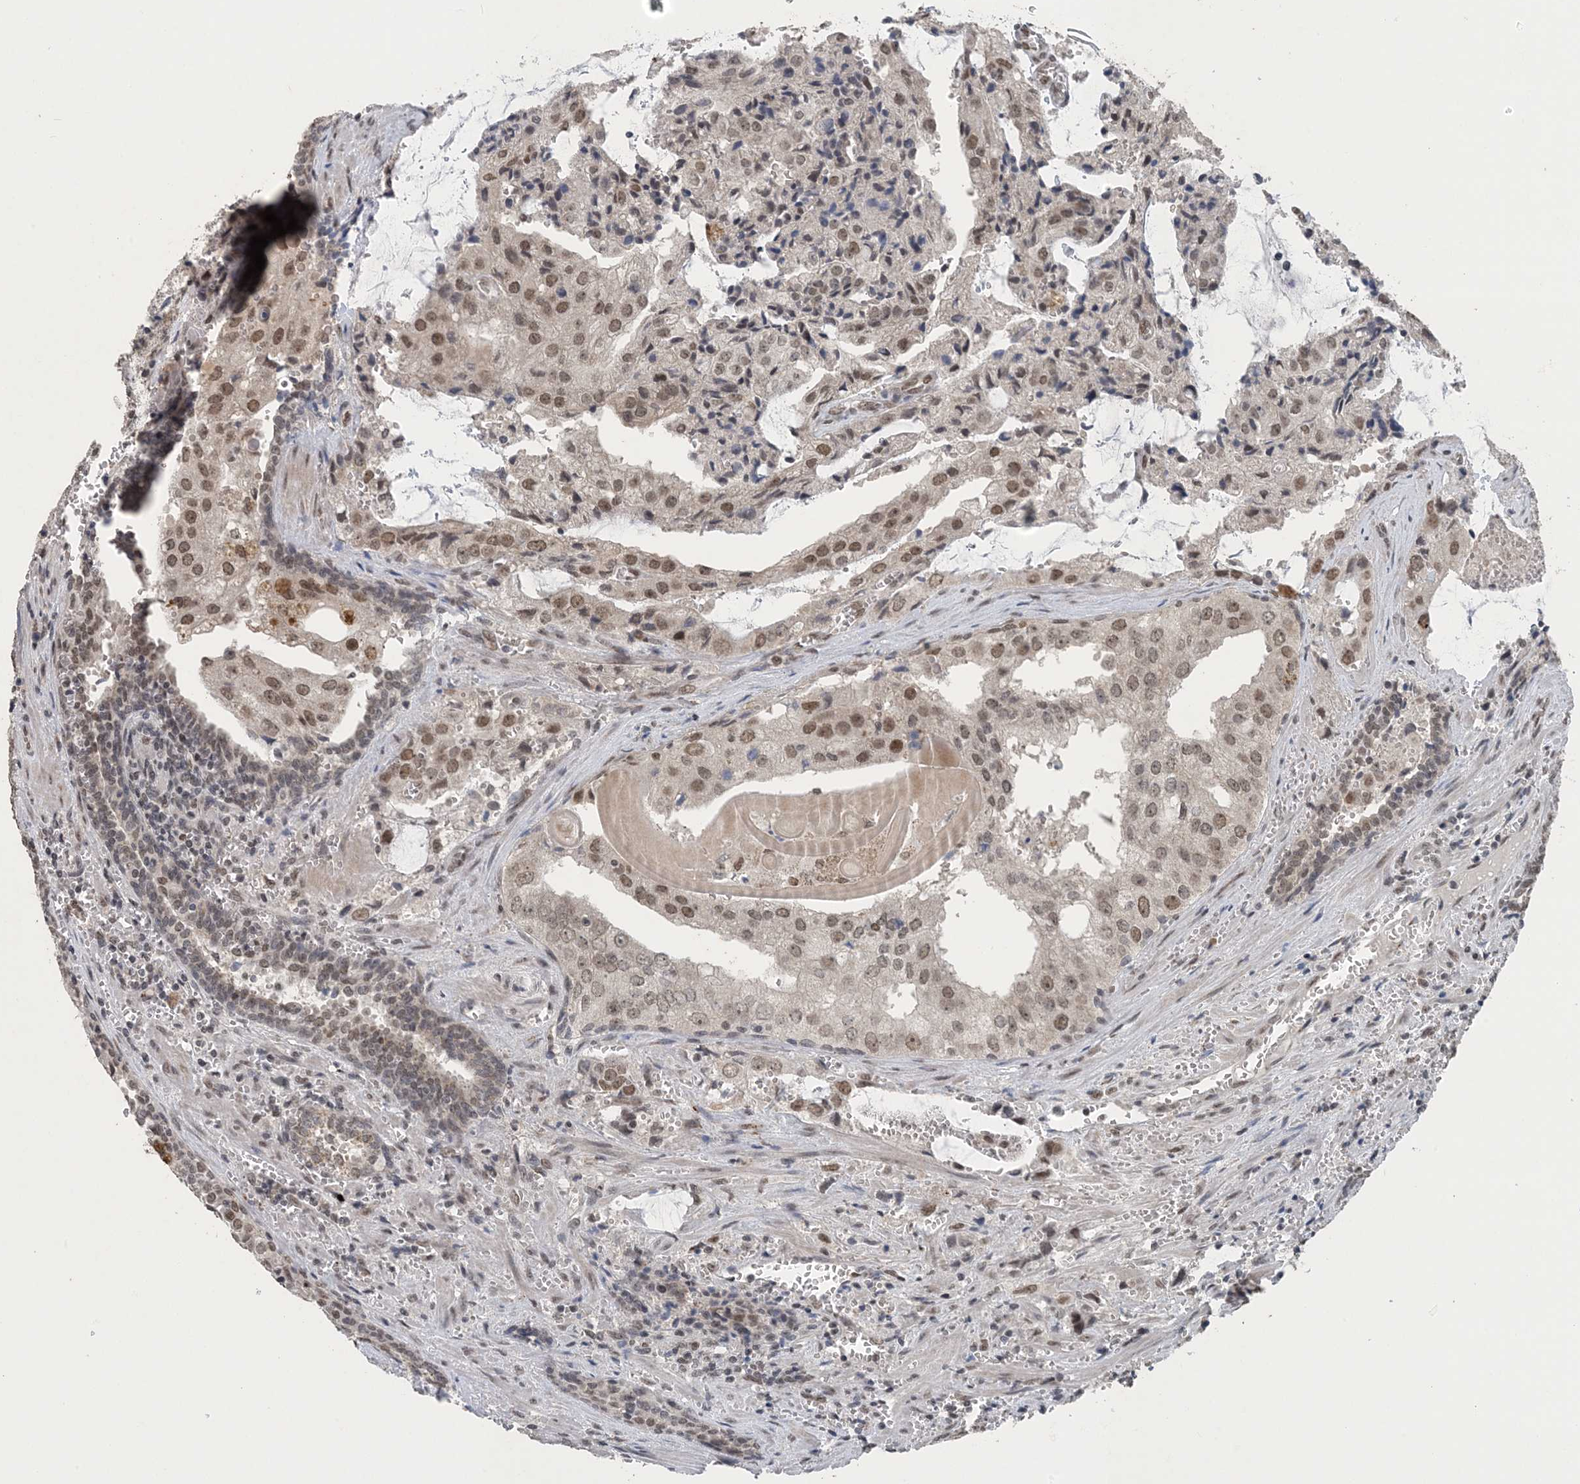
{"staining": {"intensity": "moderate", "quantity": "25%-75%", "location": "nuclear"}, "tissue": "prostate cancer", "cell_type": "Tumor cells", "image_type": "cancer", "snomed": [{"axis": "morphology", "description": "Adenocarcinoma, High grade"}, {"axis": "topography", "description": "Prostate"}], "caption": "IHC image of human adenocarcinoma (high-grade) (prostate) stained for a protein (brown), which shows medium levels of moderate nuclear expression in approximately 25%-75% of tumor cells.", "gene": "MBD2", "patient": {"sex": "male", "age": 68}}